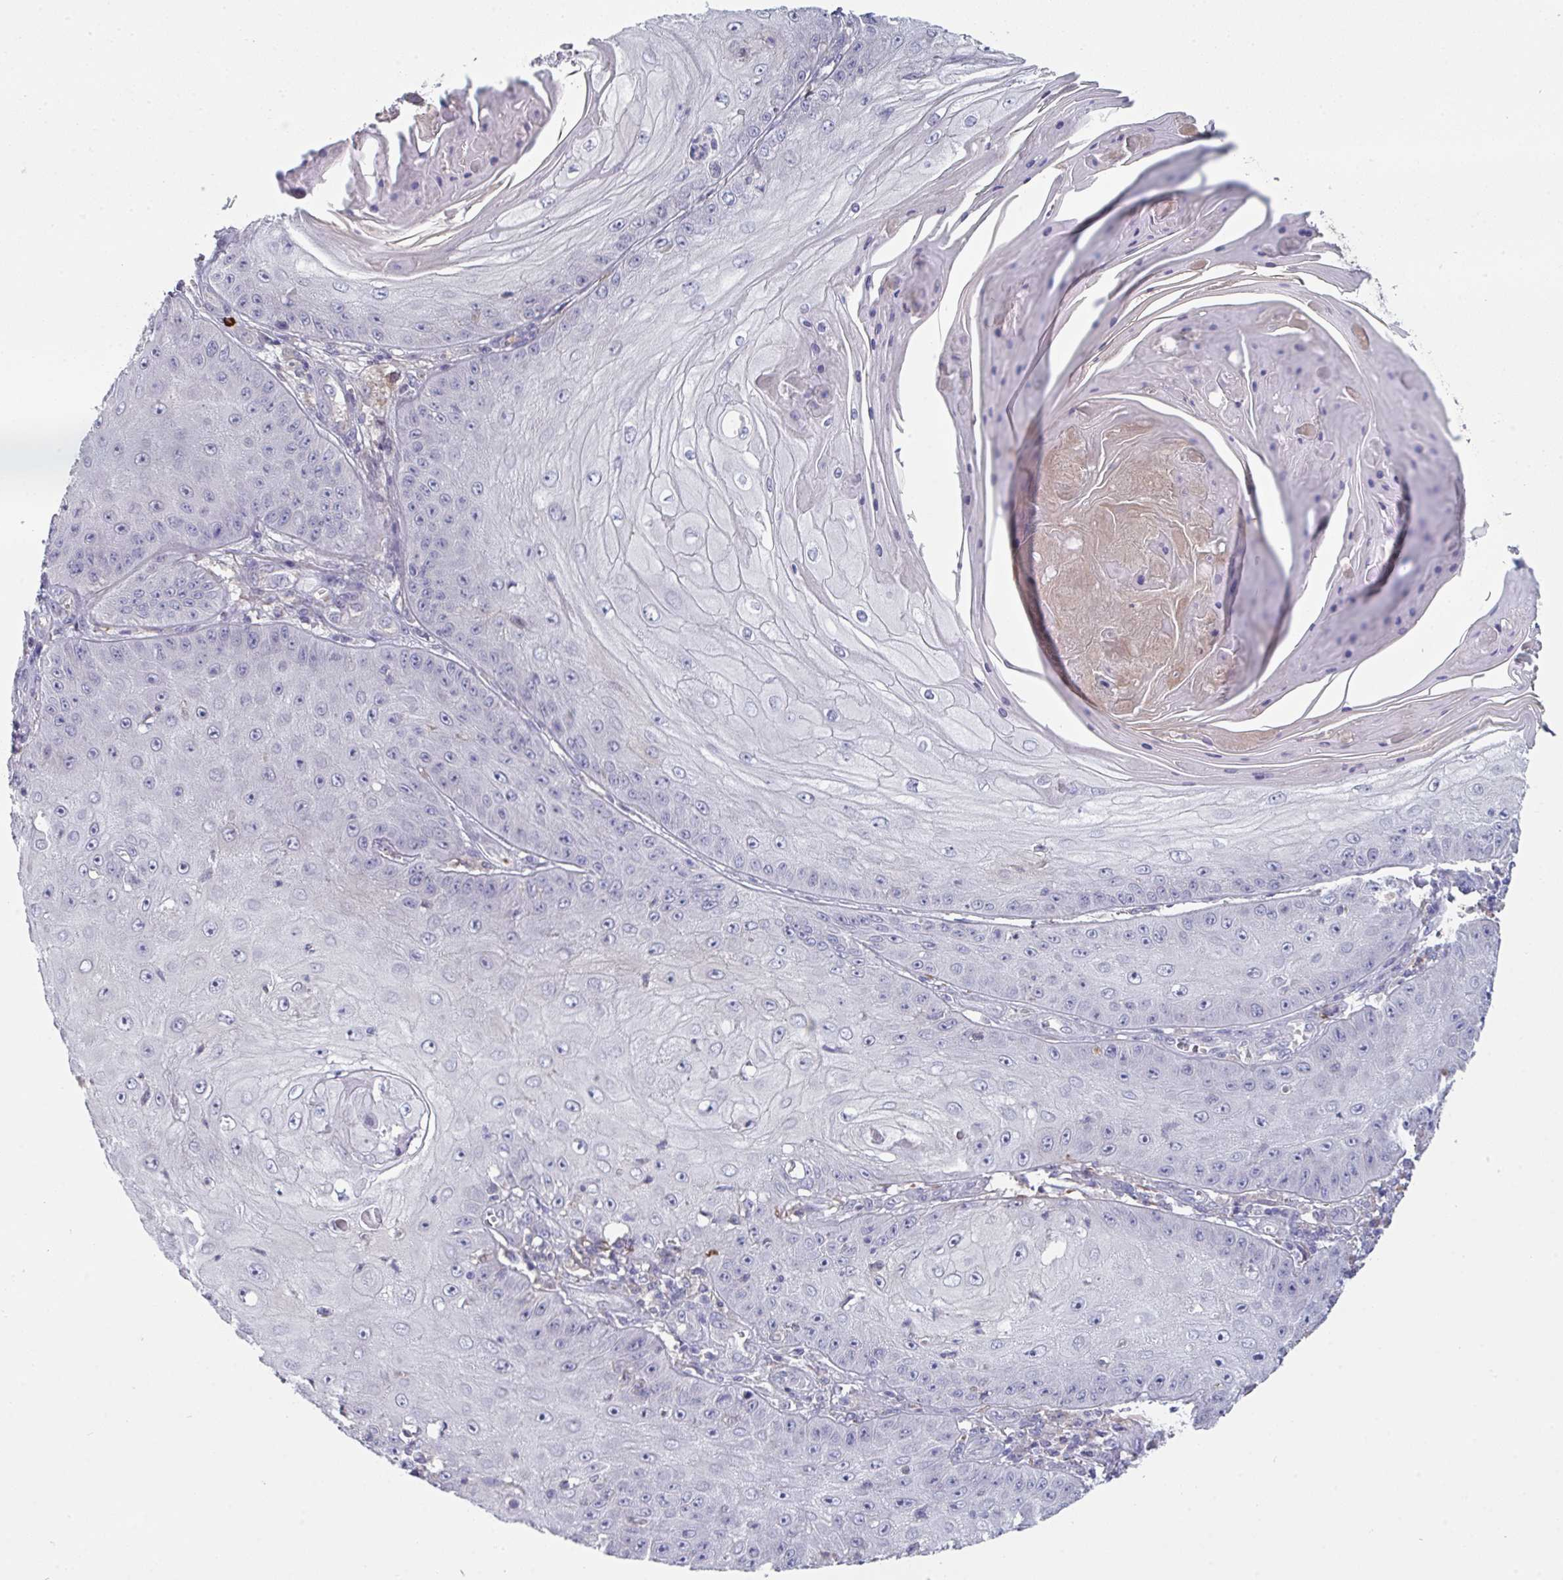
{"staining": {"intensity": "negative", "quantity": "none", "location": "none"}, "tissue": "skin cancer", "cell_type": "Tumor cells", "image_type": "cancer", "snomed": [{"axis": "morphology", "description": "Squamous cell carcinoma, NOS"}, {"axis": "topography", "description": "Skin"}], "caption": "Photomicrograph shows no protein positivity in tumor cells of skin squamous cell carcinoma tissue.", "gene": "HGFAC", "patient": {"sex": "male", "age": 70}}